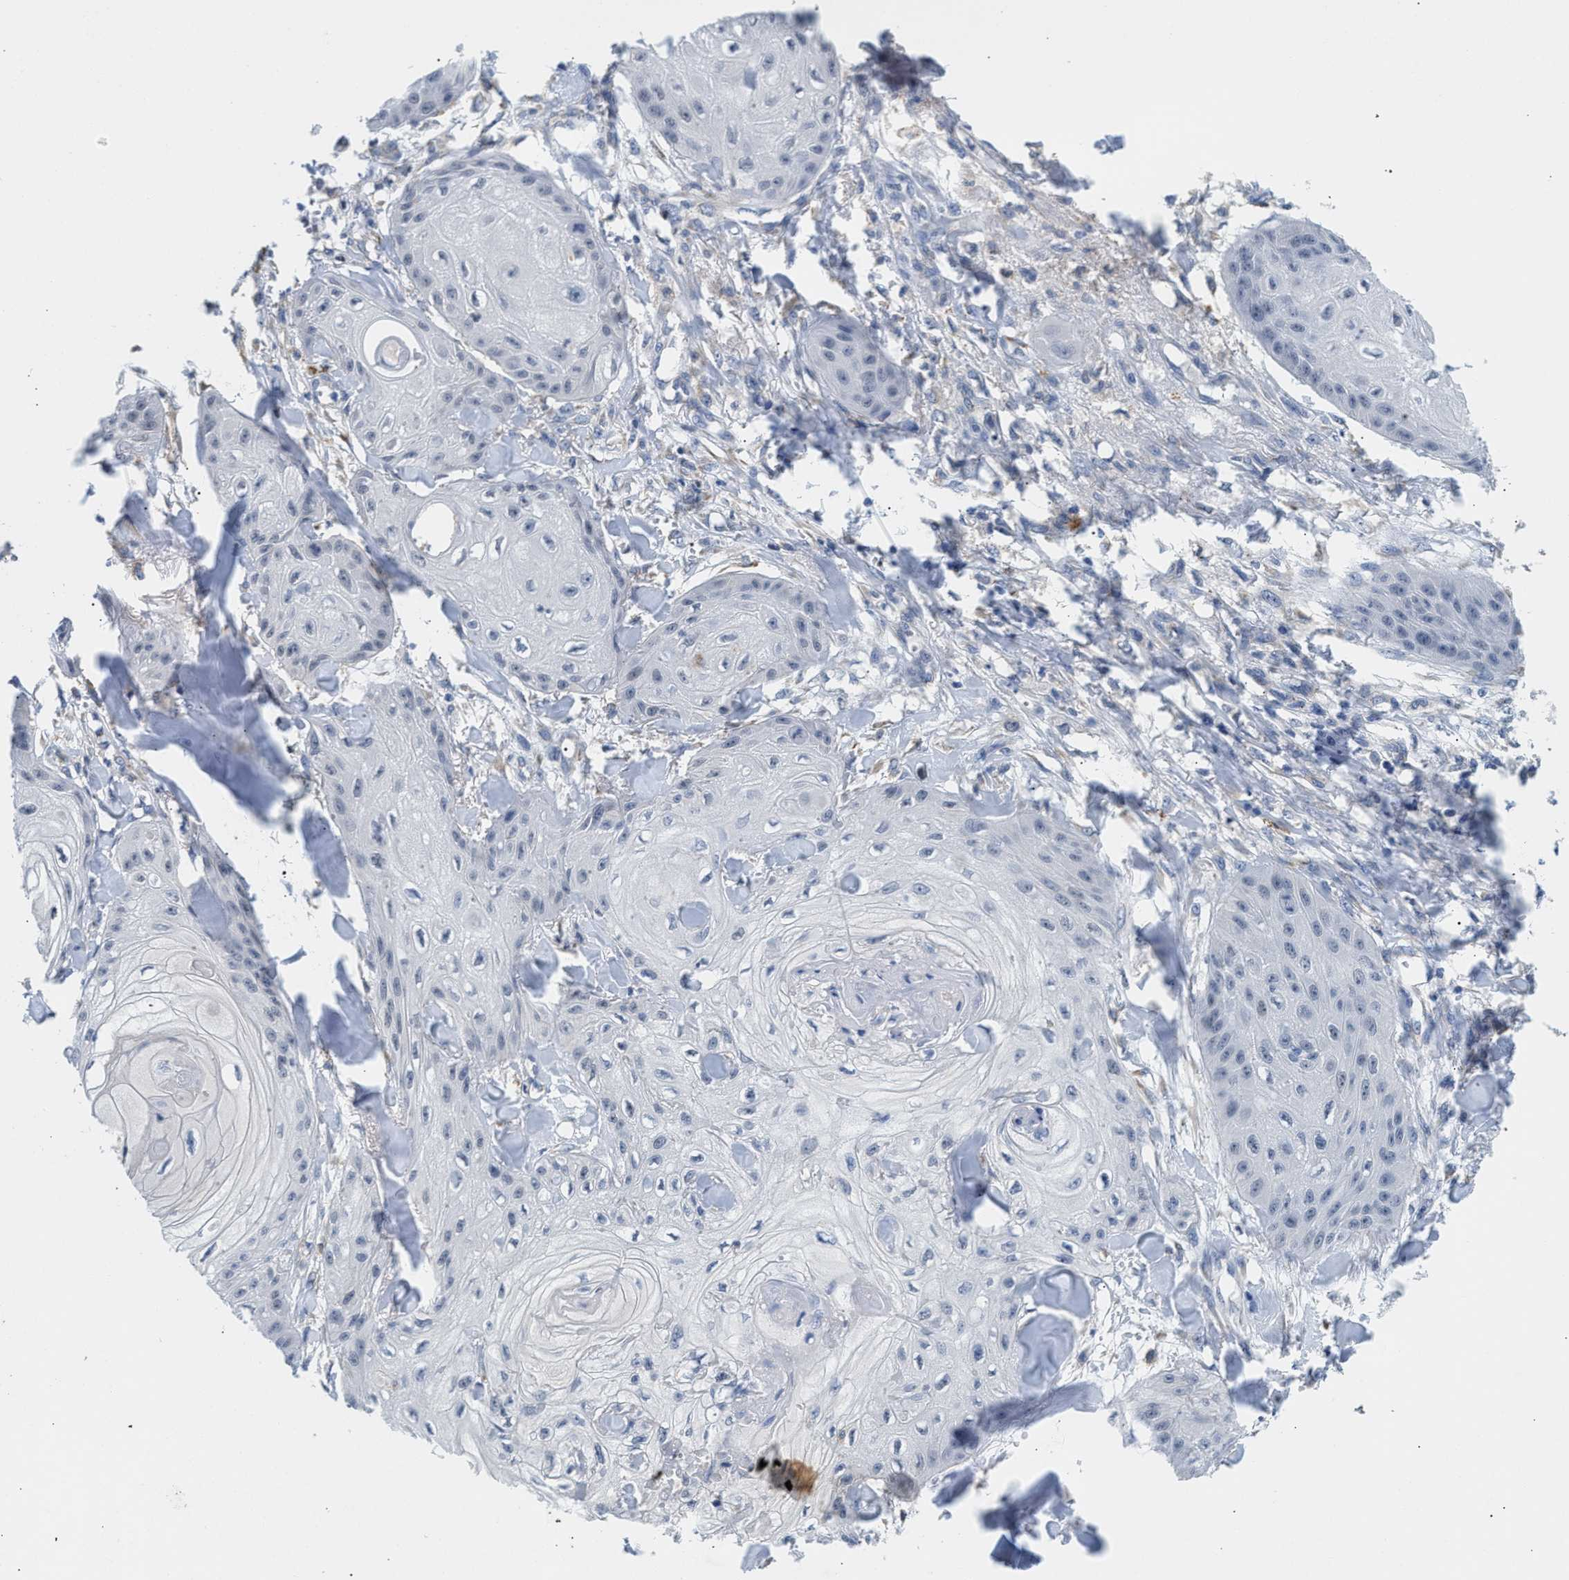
{"staining": {"intensity": "negative", "quantity": "none", "location": "none"}, "tissue": "skin cancer", "cell_type": "Tumor cells", "image_type": "cancer", "snomed": [{"axis": "morphology", "description": "Squamous cell carcinoma, NOS"}, {"axis": "topography", "description": "Skin"}], "caption": "IHC of squamous cell carcinoma (skin) exhibits no expression in tumor cells.", "gene": "PPM1L", "patient": {"sex": "male", "age": 74}}